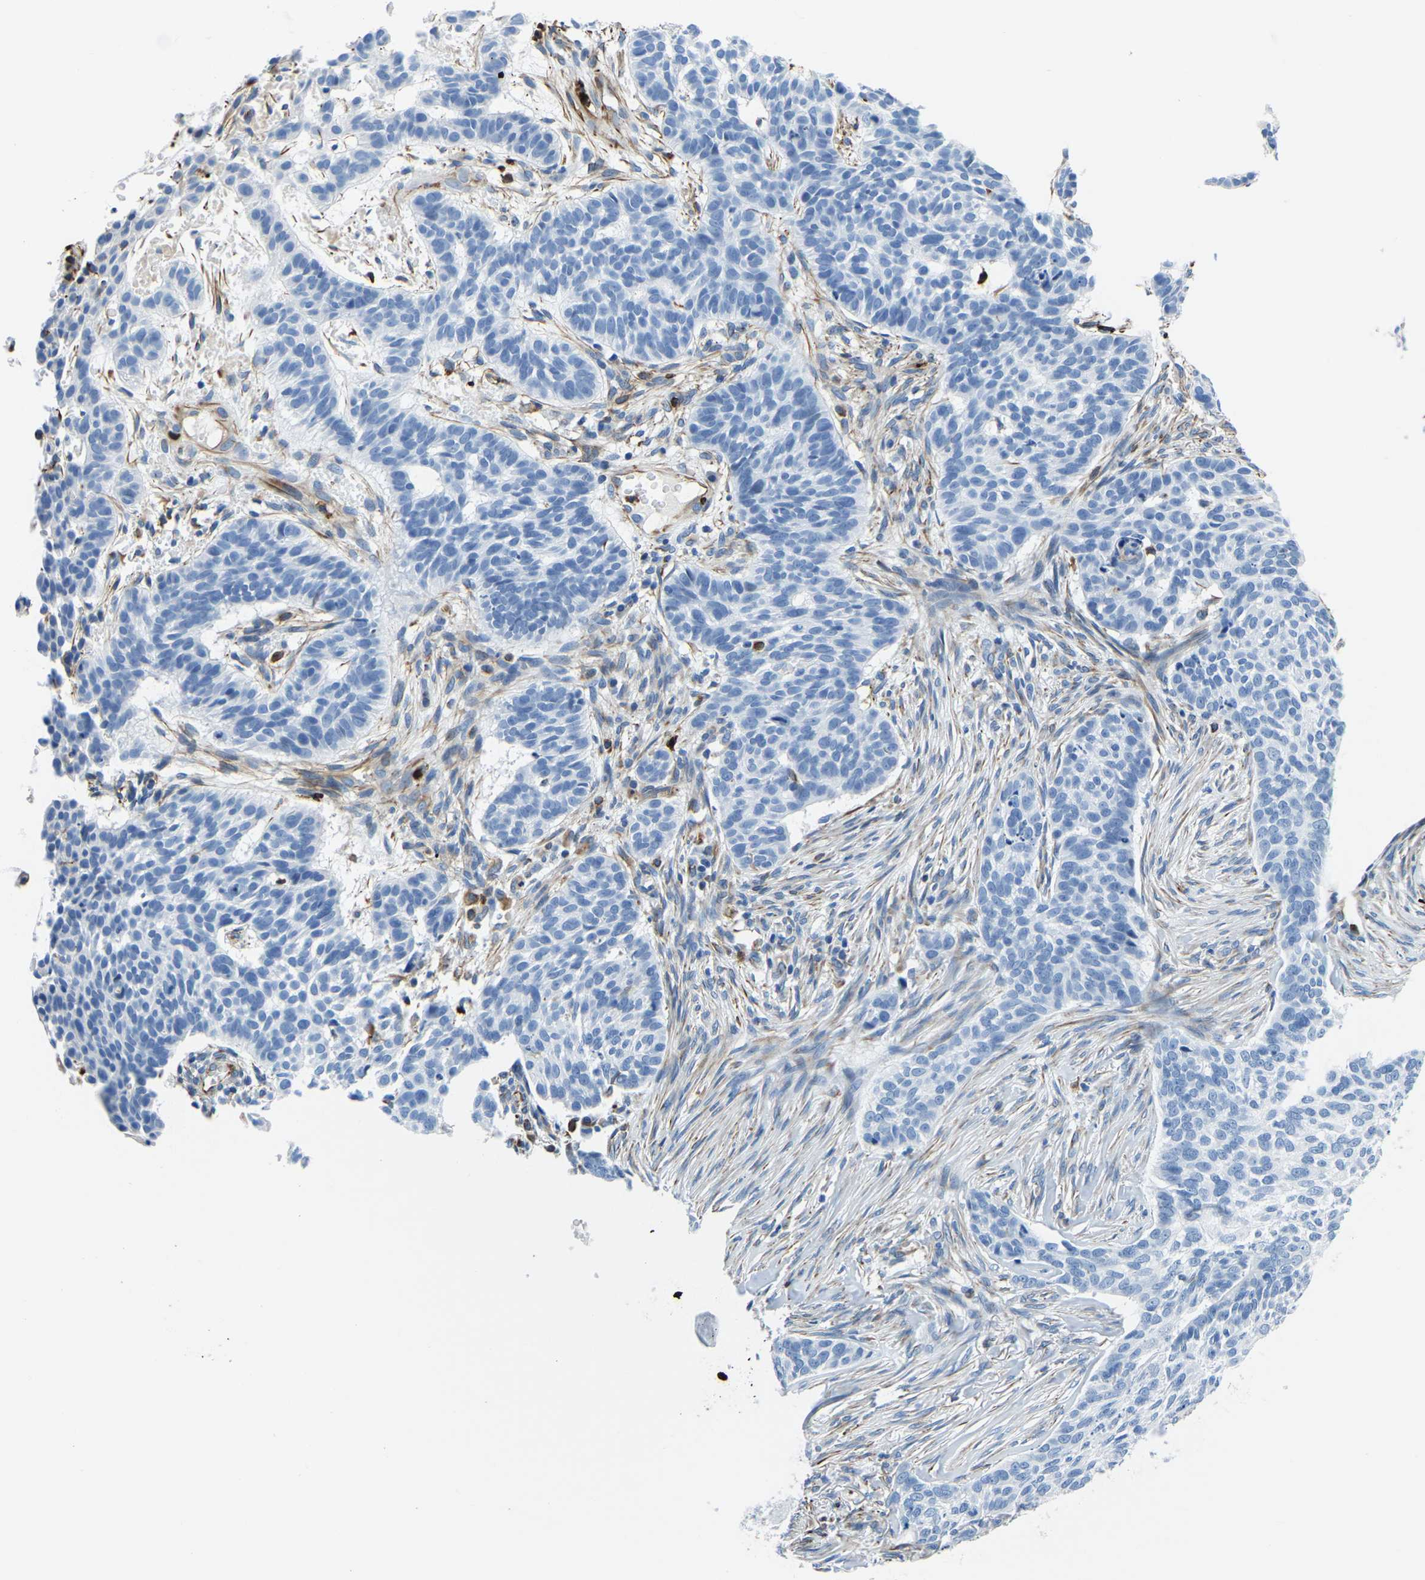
{"staining": {"intensity": "negative", "quantity": "none", "location": "none"}, "tissue": "skin cancer", "cell_type": "Tumor cells", "image_type": "cancer", "snomed": [{"axis": "morphology", "description": "Basal cell carcinoma"}, {"axis": "topography", "description": "Skin"}], "caption": "An immunohistochemistry image of basal cell carcinoma (skin) is shown. There is no staining in tumor cells of basal cell carcinoma (skin).", "gene": "MS4A3", "patient": {"sex": "male", "age": 85}}